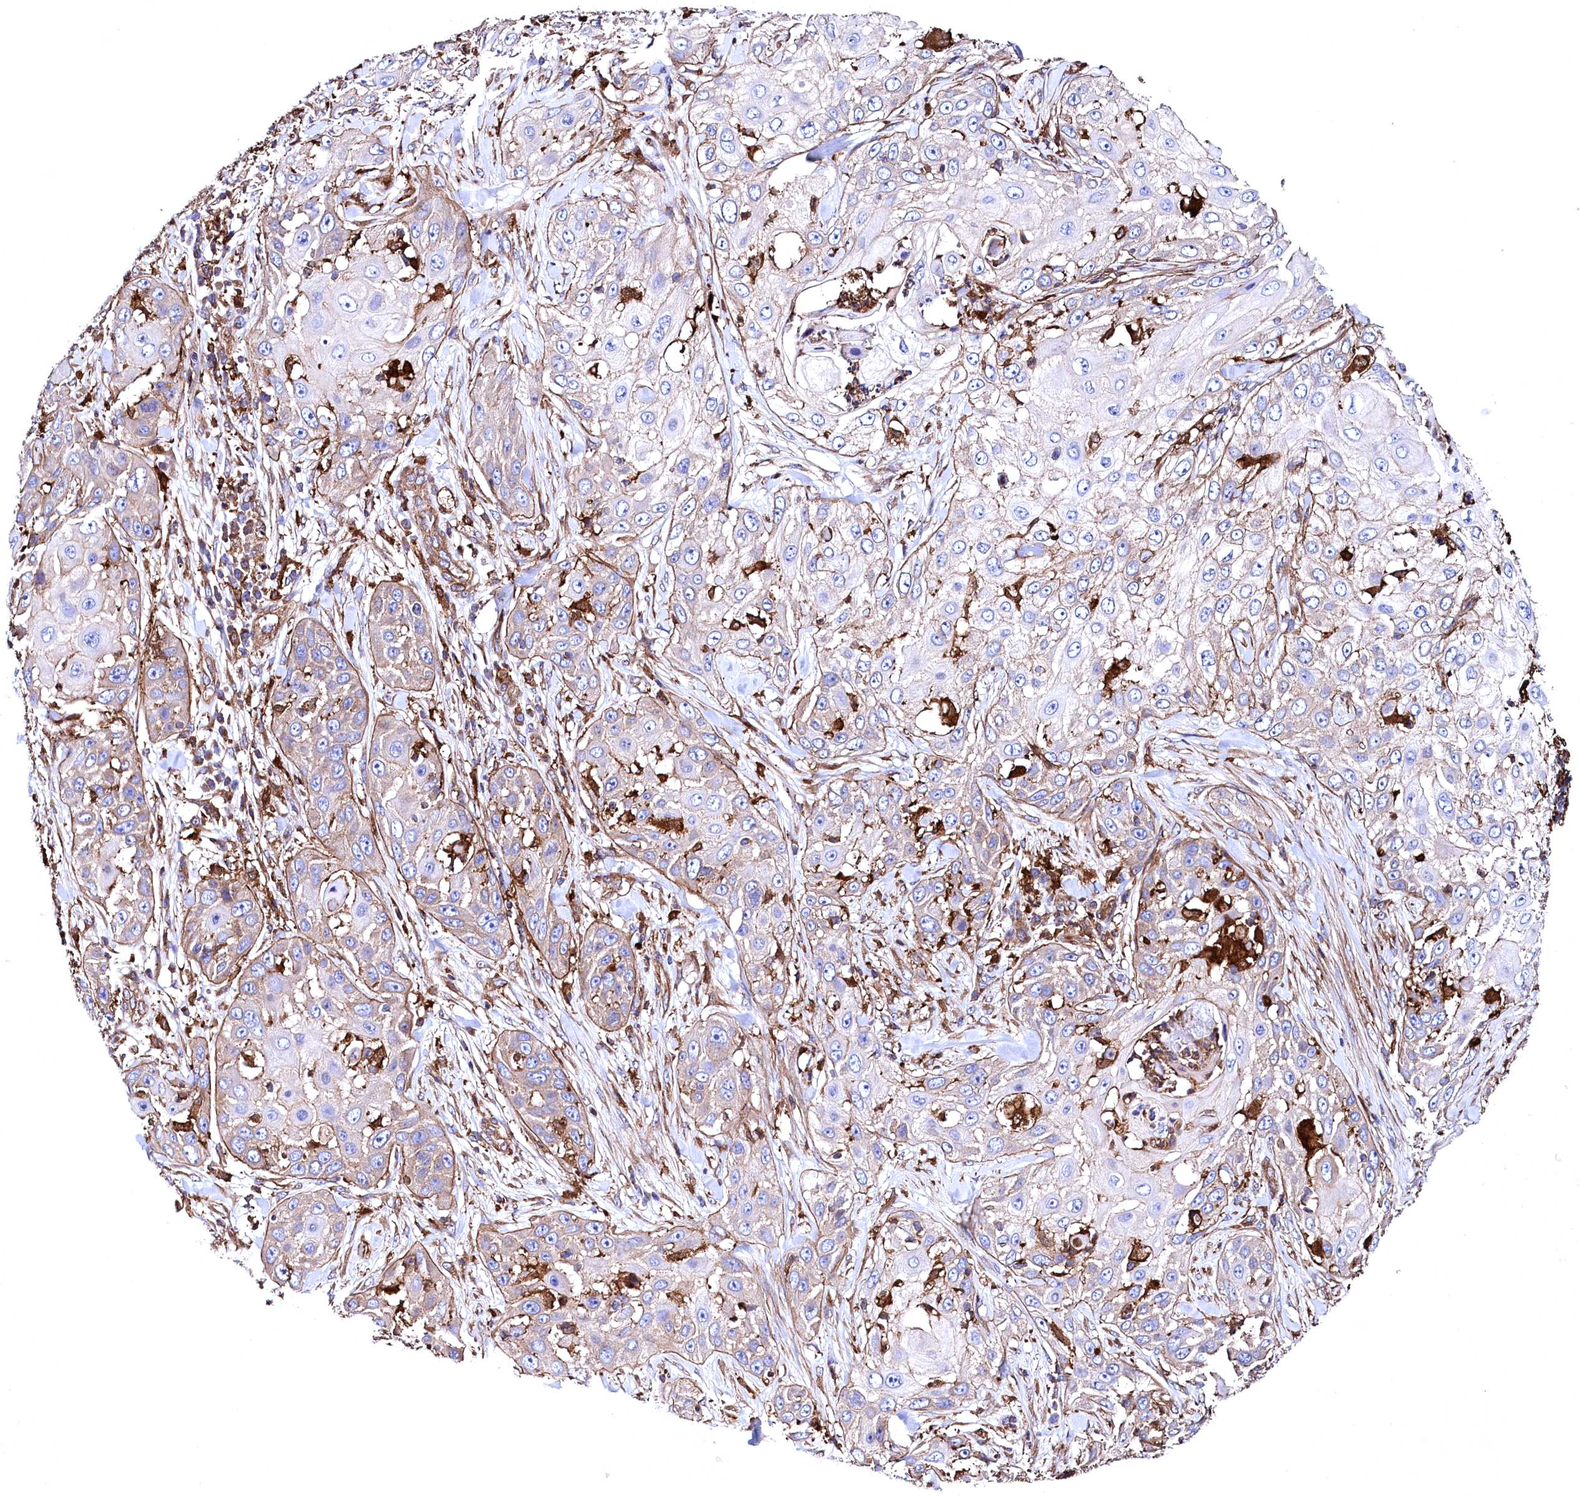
{"staining": {"intensity": "weak", "quantity": "<25%", "location": "cytoplasmic/membranous"}, "tissue": "skin cancer", "cell_type": "Tumor cells", "image_type": "cancer", "snomed": [{"axis": "morphology", "description": "Squamous cell carcinoma, NOS"}, {"axis": "topography", "description": "Skin"}], "caption": "Immunohistochemical staining of human skin cancer (squamous cell carcinoma) exhibits no significant staining in tumor cells.", "gene": "STAMBPL1", "patient": {"sex": "female", "age": 44}}